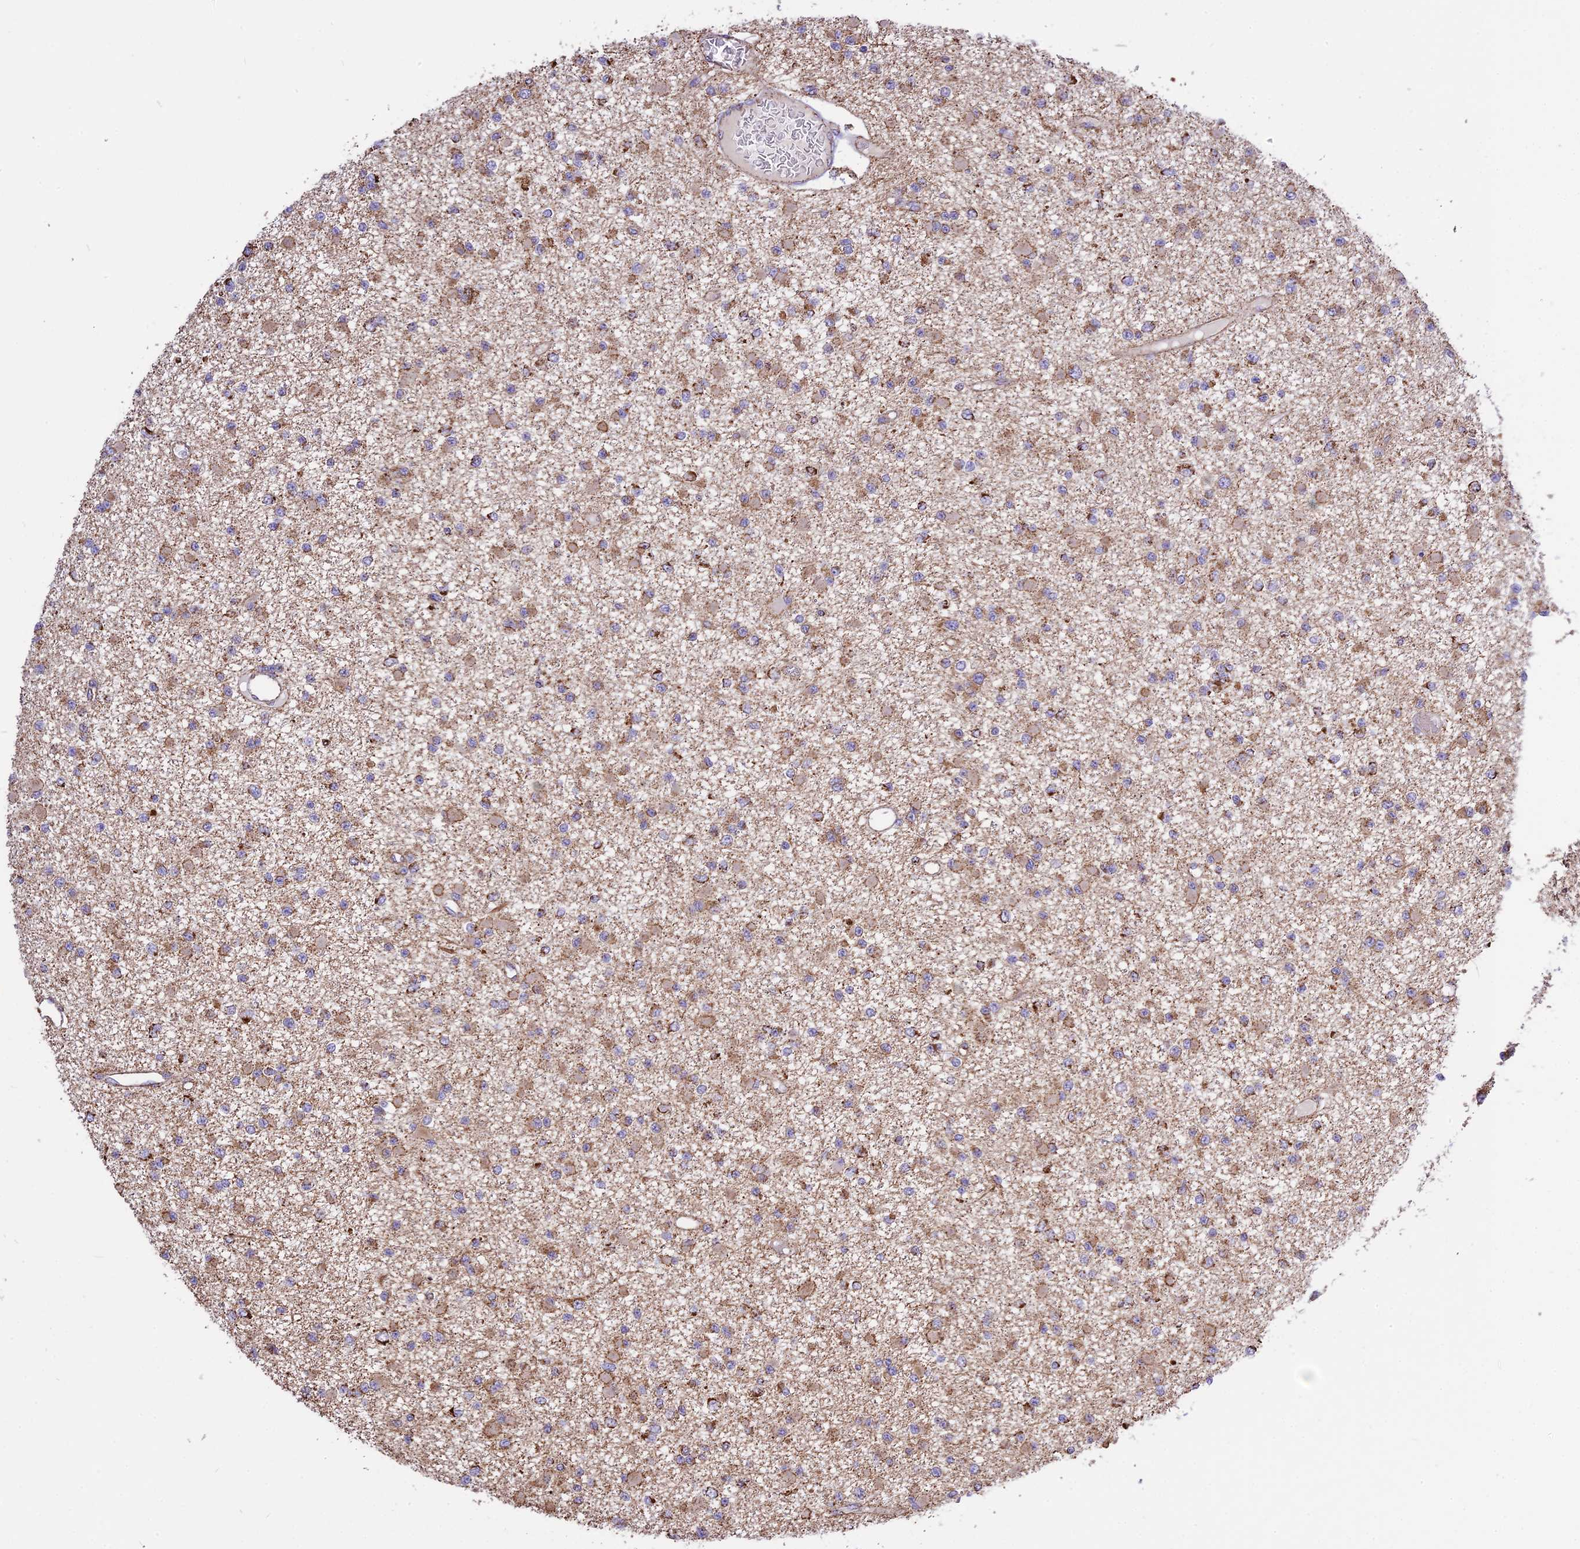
{"staining": {"intensity": "moderate", "quantity": "25%-75%", "location": "cytoplasmic/membranous"}, "tissue": "glioma", "cell_type": "Tumor cells", "image_type": "cancer", "snomed": [{"axis": "morphology", "description": "Glioma, malignant, Low grade"}, {"axis": "topography", "description": "Brain"}], "caption": "This is a photomicrograph of immunohistochemistry staining of malignant glioma (low-grade), which shows moderate expression in the cytoplasmic/membranous of tumor cells.", "gene": "TTC4", "patient": {"sex": "female", "age": 22}}